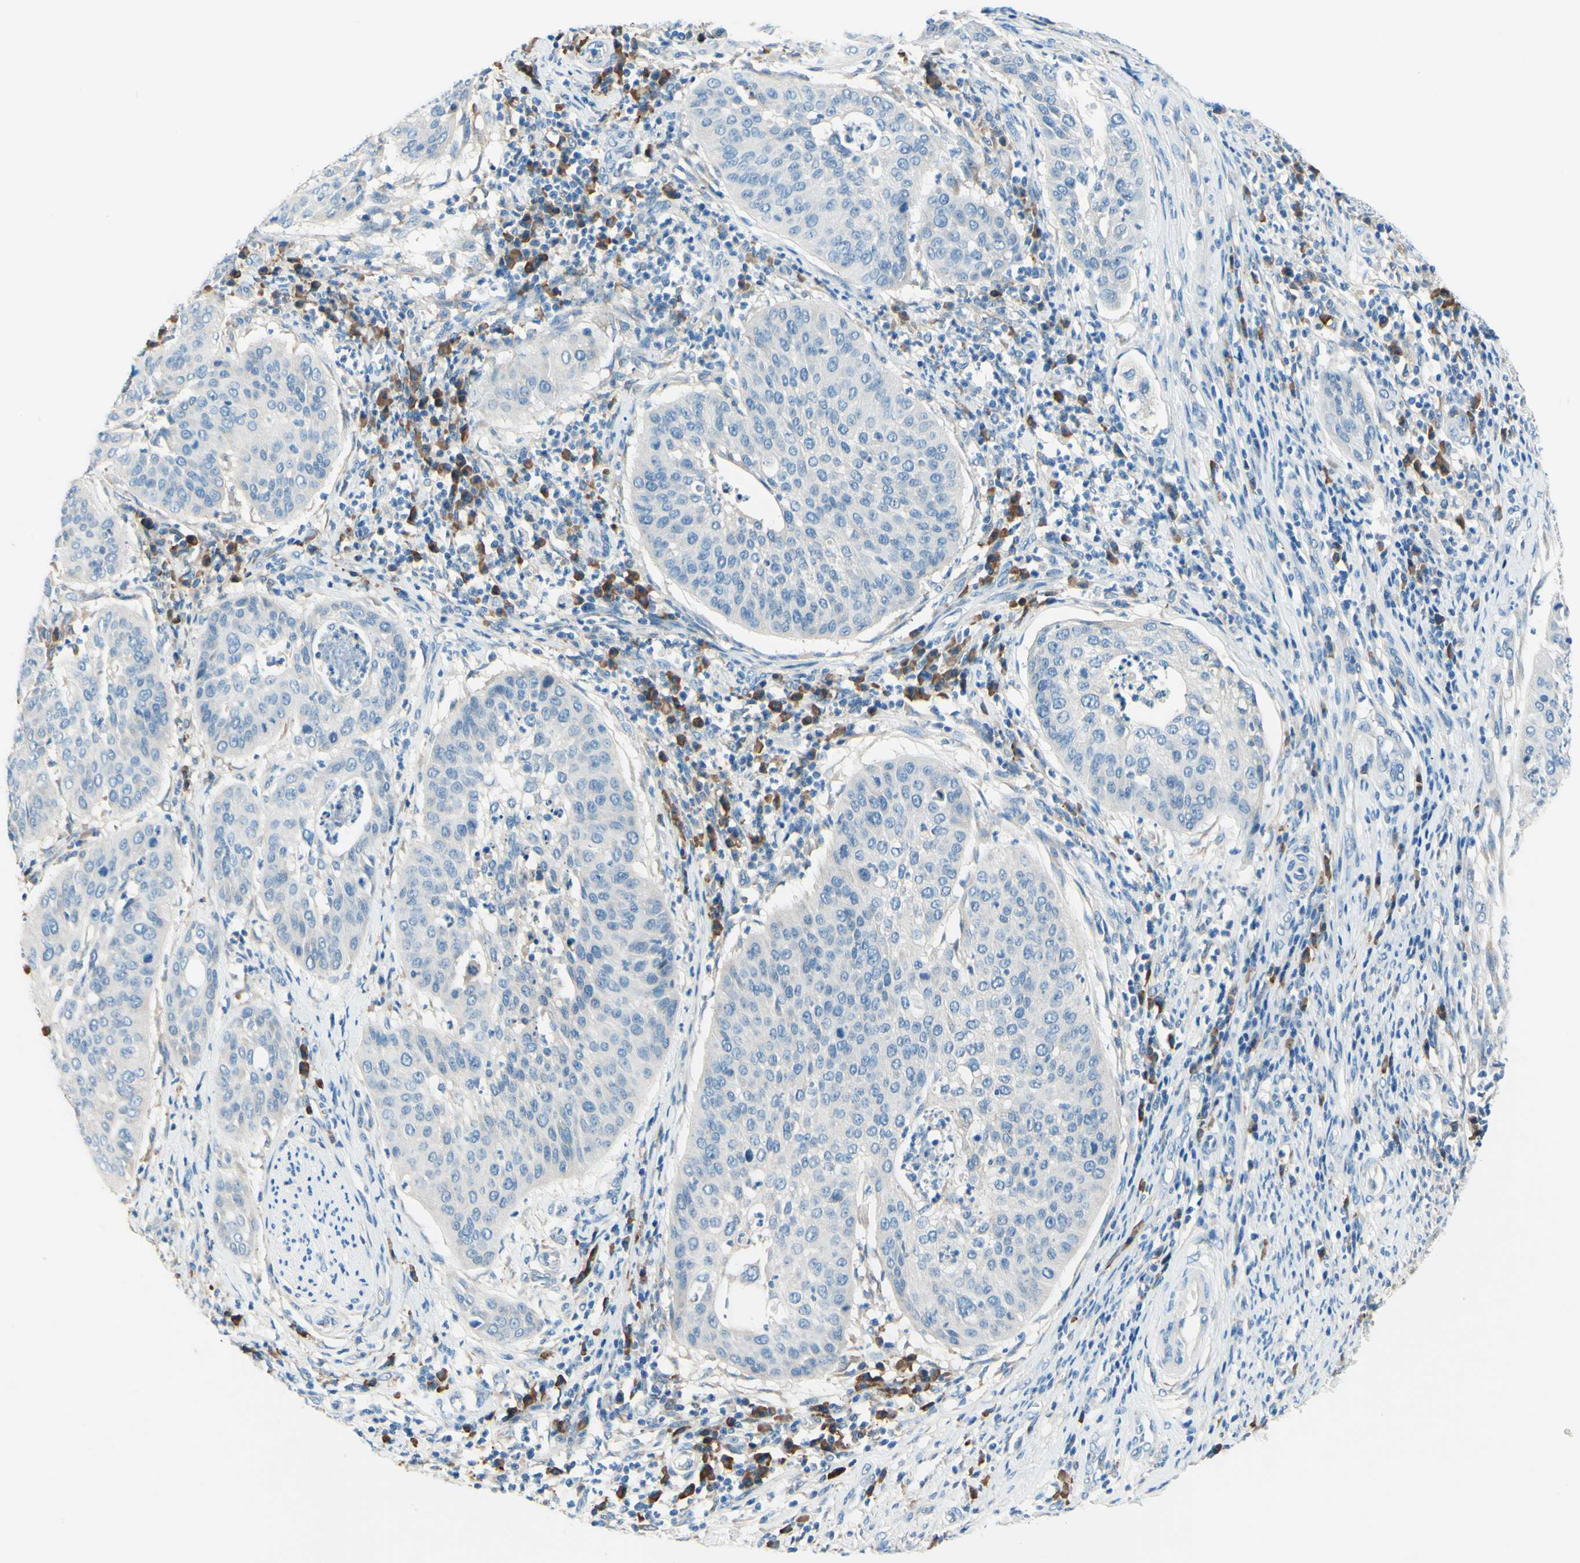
{"staining": {"intensity": "negative", "quantity": "none", "location": "none"}, "tissue": "cervical cancer", "cell_type": "Tumor cells", "image_type": "cancer", "snomed": [{"axis": "morphology", "description": "Normal tissue, NOS"}, {"axis": "morphology", "description": "Squamous cell carcinoma, NOS"}, {"axis": "topography", "description": "Cervix"}], "caption": "Tumor cells show no significant protein expression in squamous cell carcinoma (cervical).", "gene": "PASD1", "patient": {"sex": "female", "age": 39}}